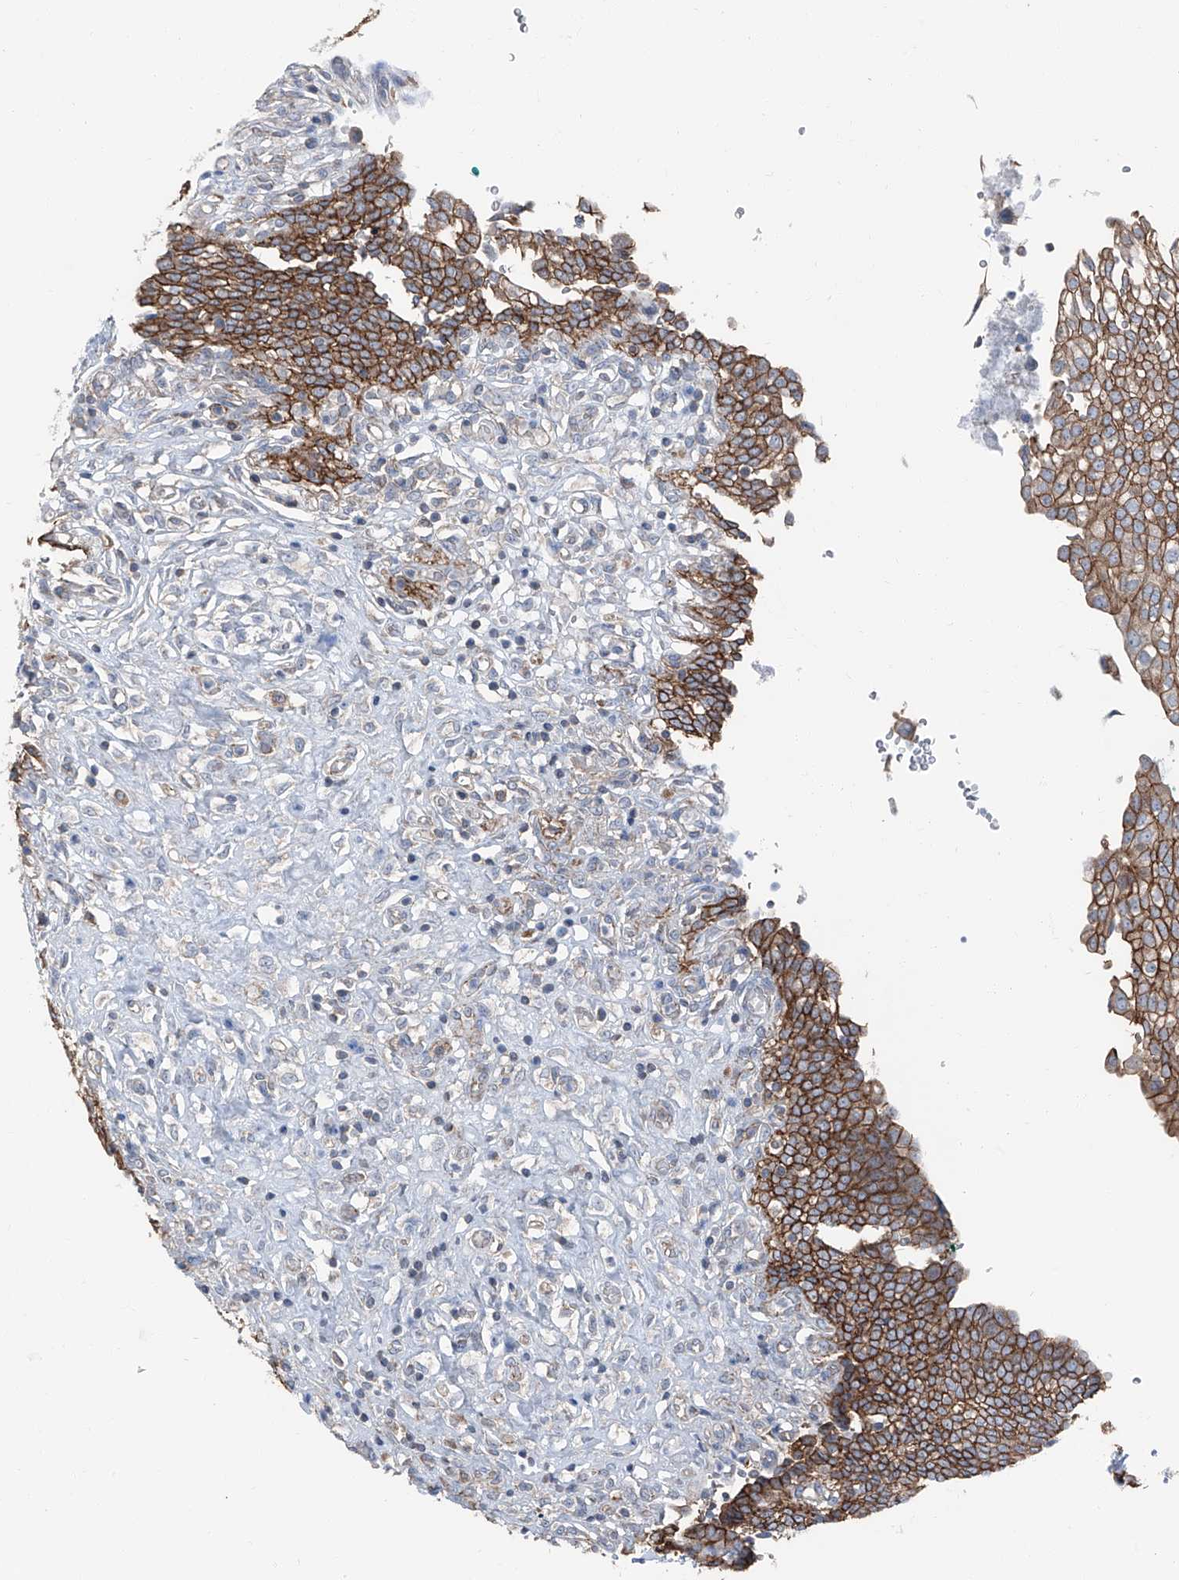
{"staining": {"intensity": "moderate", "quantity": ">75%", "location": "cytoplasmic/membranous"}, "tissue": "urinary bladder", "cell_type": "Urothelial cells", "image_type": "normal", "snomed": [{"axis": "morphology", "description": "Urothelial carcinoma, High grade"}, {"axis": "topography", "description": "Urinary bladder"}], "caption": "Normal urinary bladder shows moderate cytoplasmic/membranous positivity in about >75% of urothelial cells.", "gene": "GPR142", "patient": {"sex": "male", "age": 46}}